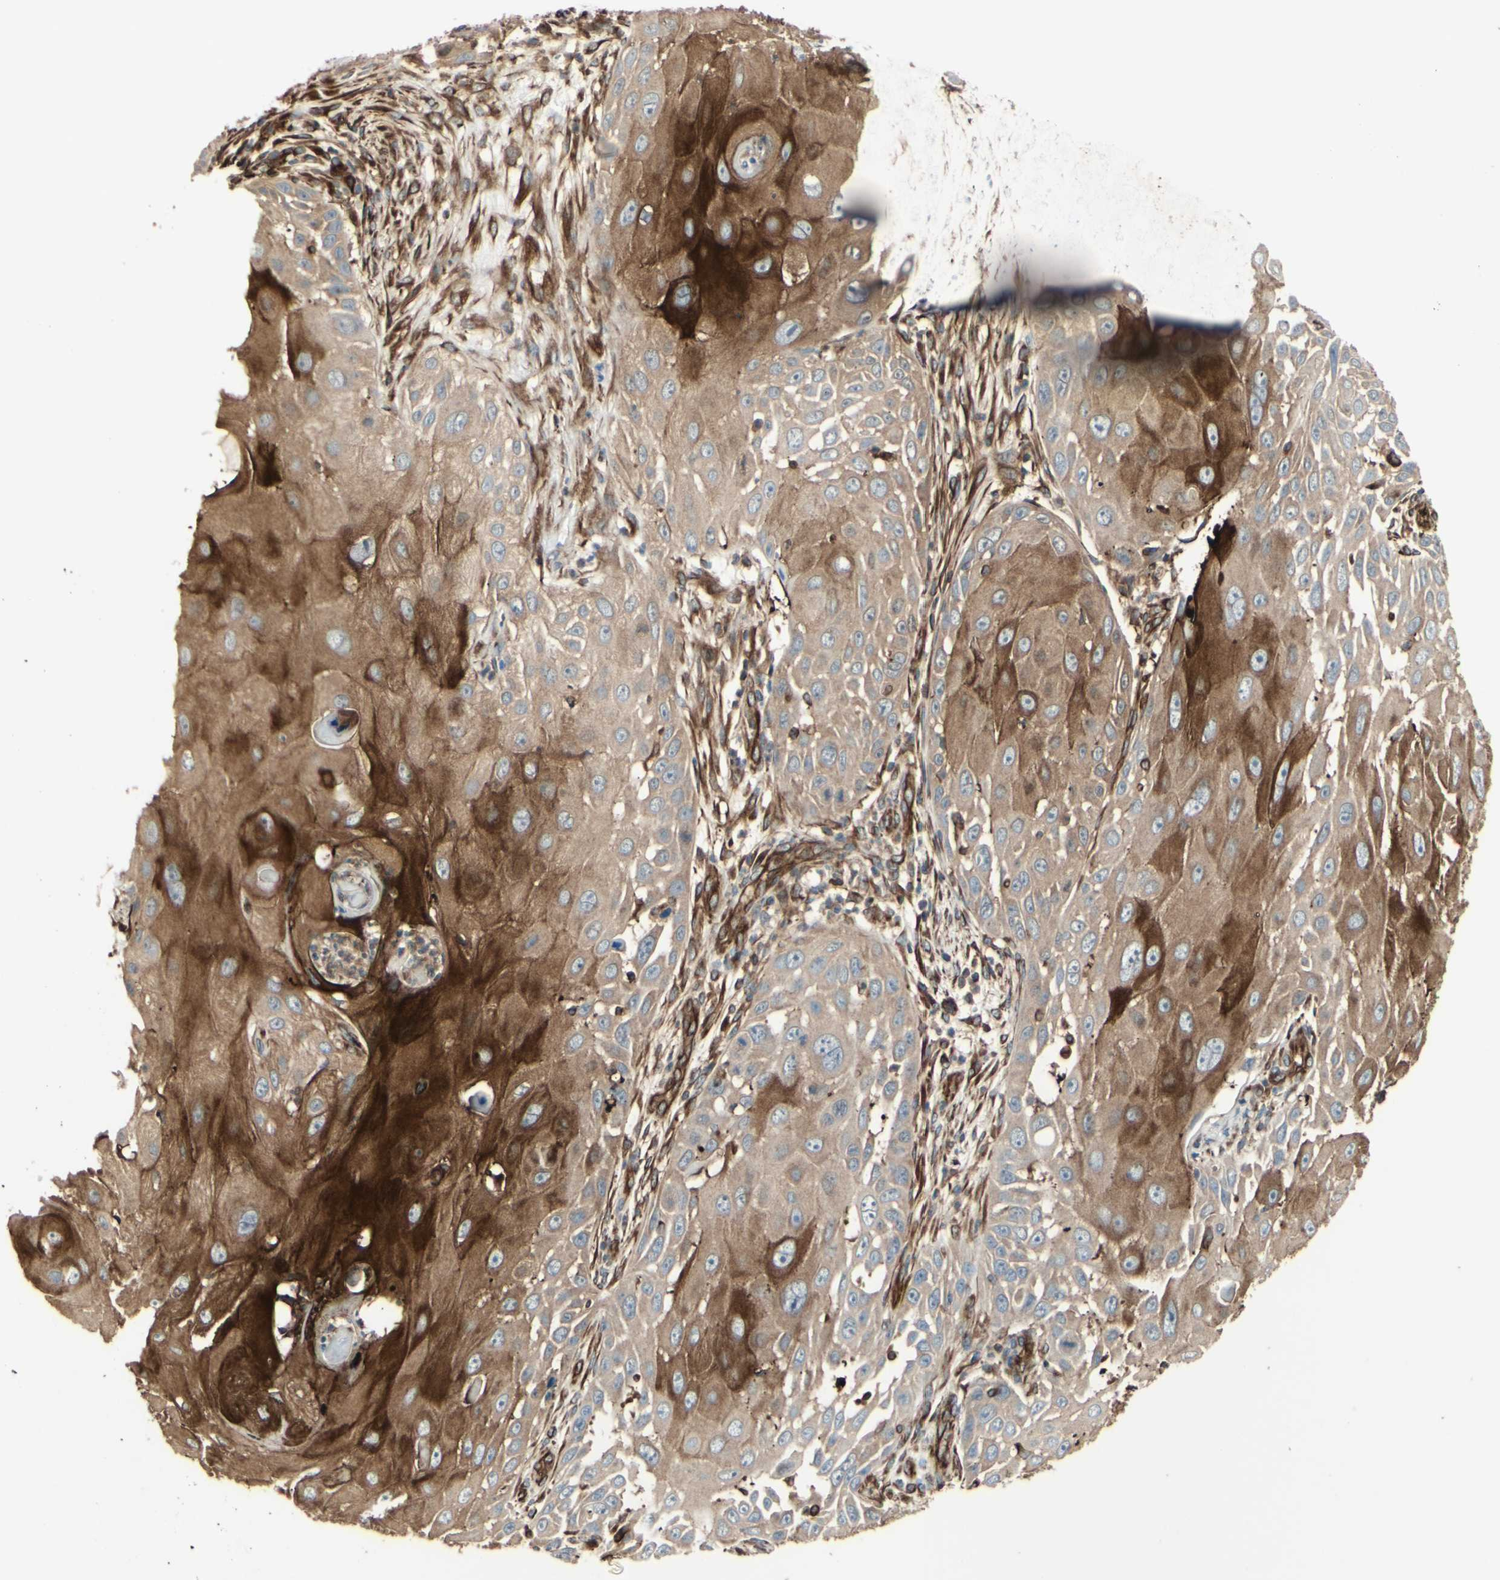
{"staining": {"intensity": "strong", "quantity": "25%-75%", "location": "cytoplasmic/membranous"}, "tissue": "skin cancer", "cell_type": "Tumor cells", "image_type": "cancer", "snomed": [{"axis": "morphology", "description": "Squamous cell carcinoma, NOS"}, {"axis": "topography", "description": "Skin"}], "caption": "Immunohistochemical staining of skin squamous cell carcinoma demonstrates high levels of strong cytoplasmic/membranous staining in about 25%-75% of tumor cells. The staining was performed using DAB (3,3'-diaminobenzidine) to visualize the protein expression in brown, while the nuclei were stained in blue with hematoxylin (Magnification: 20x).", "gene": "TRAF2", "patient": {"sex": "female", "age": 44}}